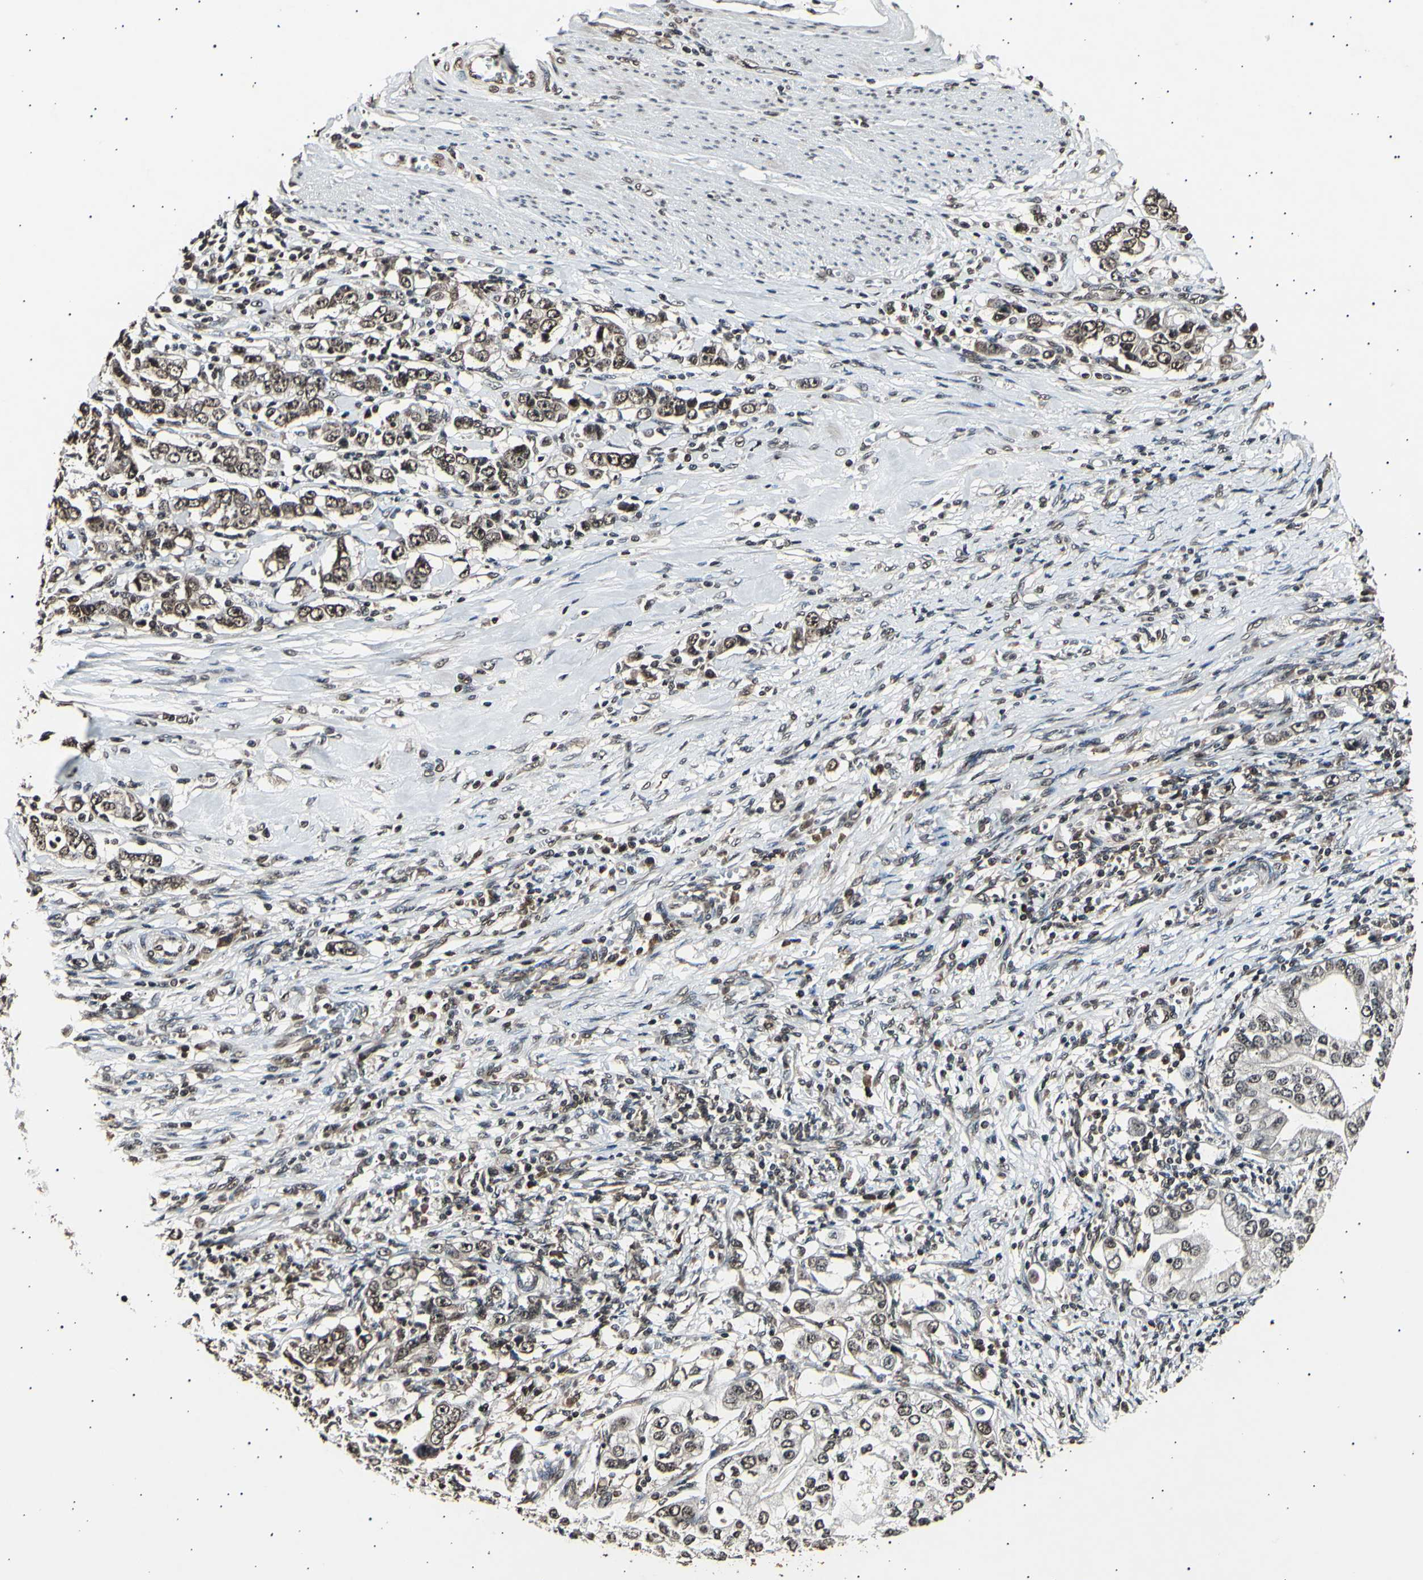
{"staining": {"intensity": "moderate", "quantity": ">75%", "location": "cytoplasmic/membranous,nuclear"}, "tissue": "stomach cancer", "cell_type": "Tumor cells", "image_type": "cancer", "snomed": [{"axis": "morphology", "description": "Adenocarcinoma, NOS"}, {"axis": "topography", "description": "Stomach, lower"}], "caption": "The immunohistochemical stain highlights moderate cytoplasmic/membranous and nuclear expression in tumor cells of adenocarcinoma (stomach) tissue.", "gene": "ANAPC7", "patient": {"sex": "female", "age": 72}}